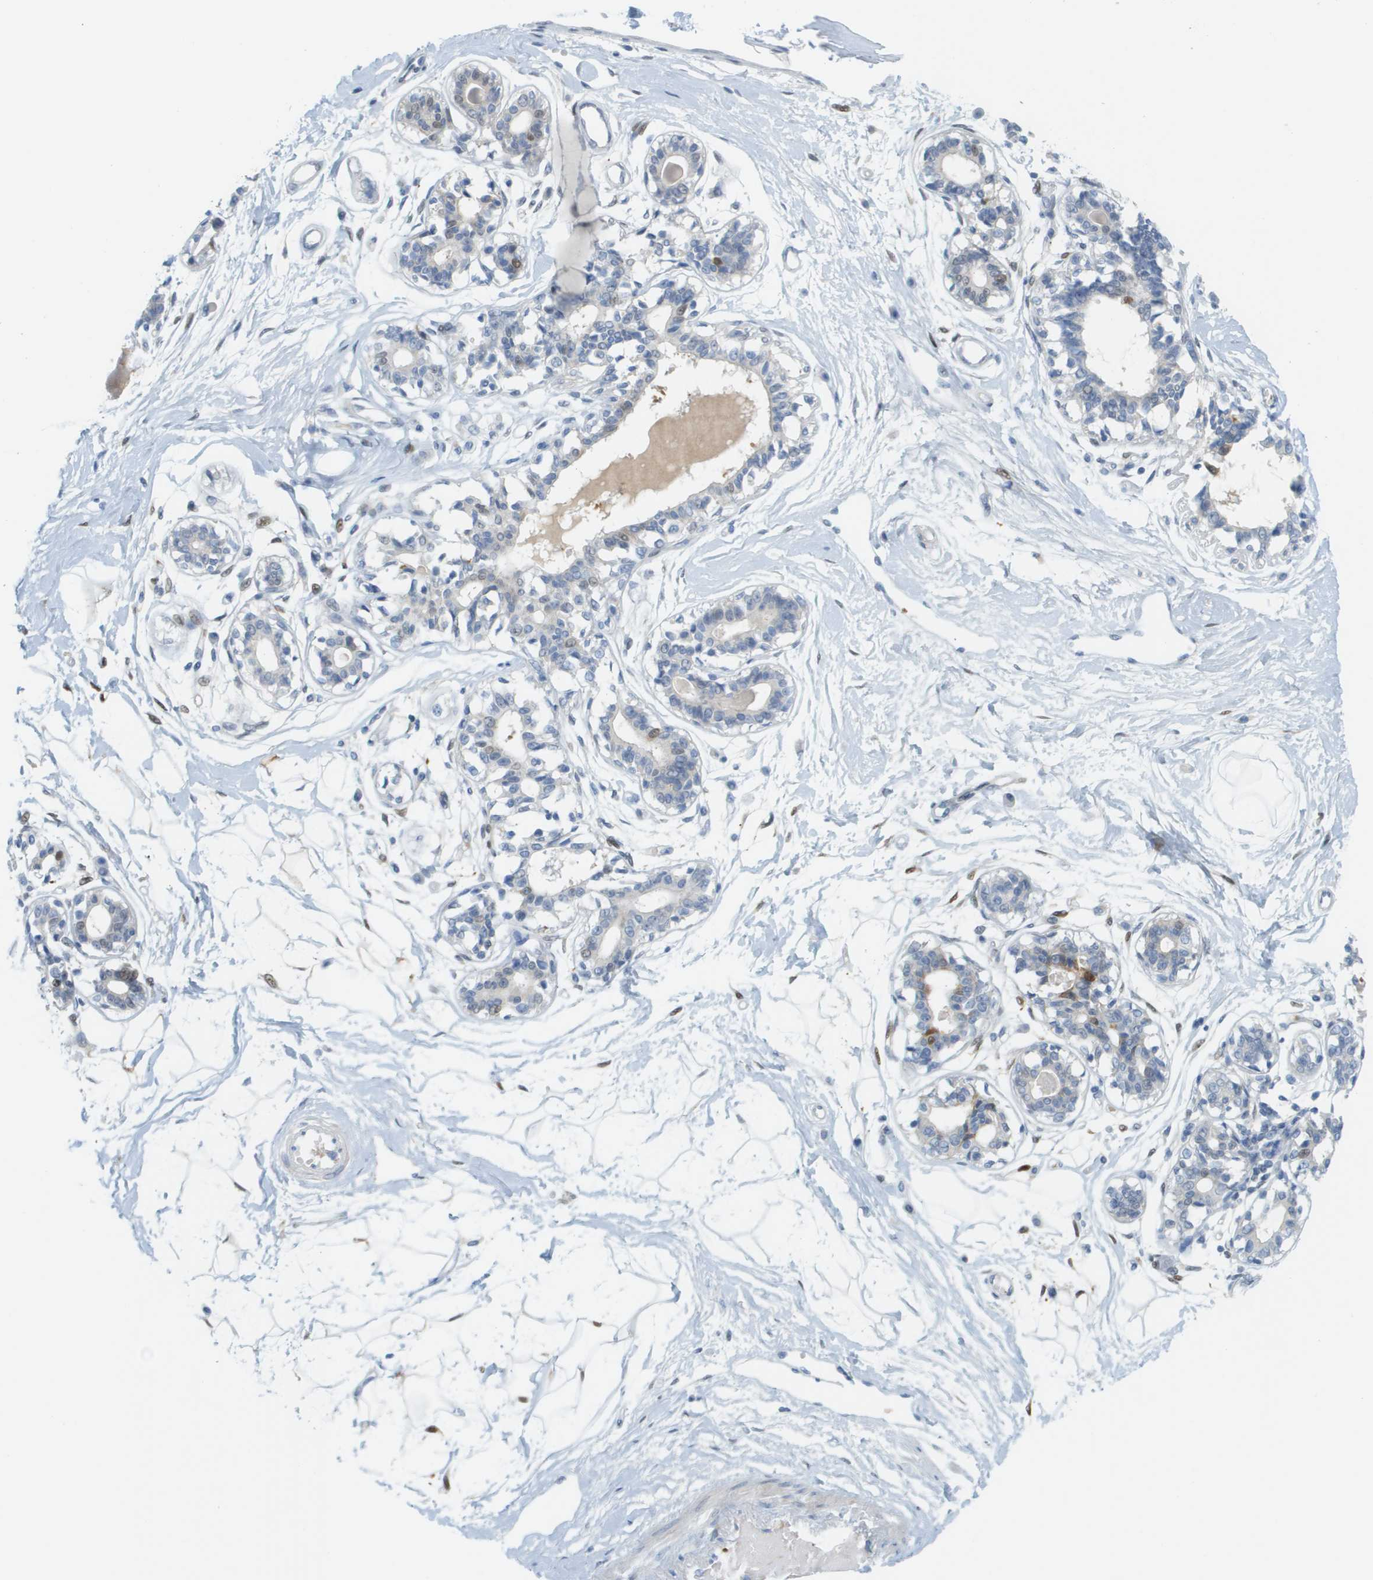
{"staining": {"intensity": "negative", "quantity": "none", "location": "none"}, "tissue": "breast", "cell_type": "Adipocytes", "image_type": "normal", "snomed": [{"axis": "morphology", "description": "Normal tissue, NOS"}, {"axis": "topography", "description": "Breast"}], "caption": "DAB (3,3'-diaminobenzidine) immunohistochemical staining of benign human breast exhibits no significant positivity in adipocytes. (Brightfield microscopy of DAB (3,3'-diaminobenzidine) IHC at high magnification).", "gene": "CUL9", "patient": {"sex": "female", "age": 45}}